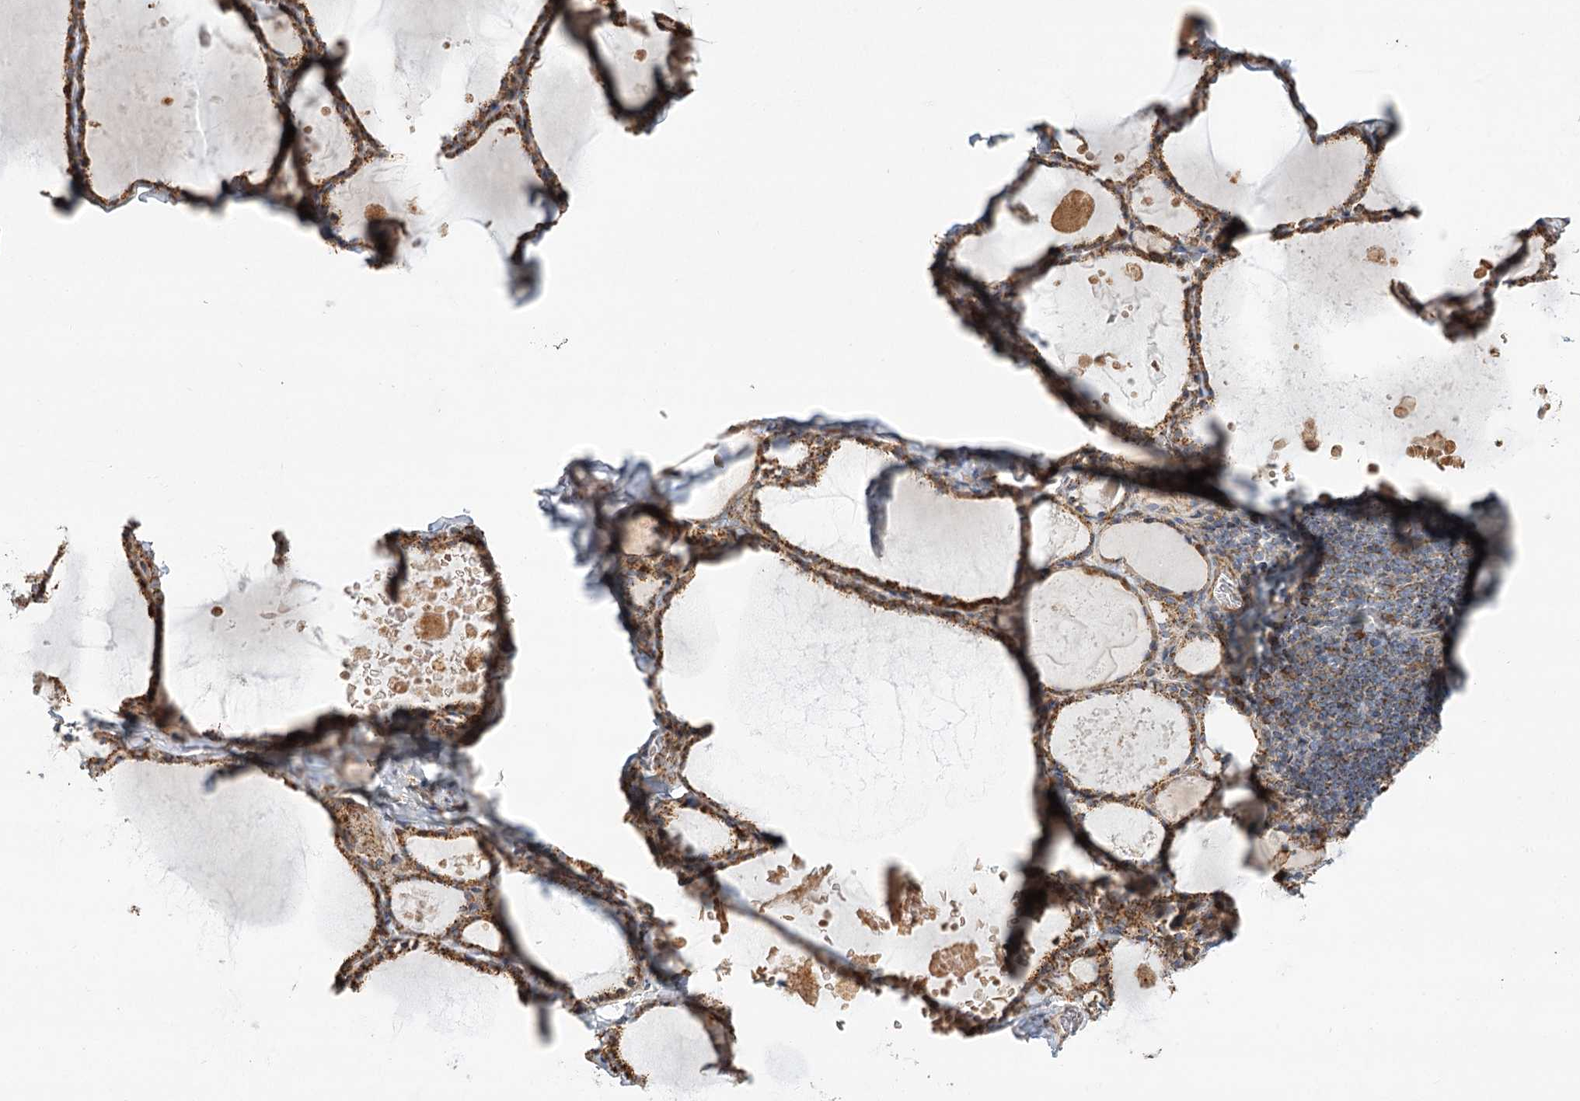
{"staining": {"intensity": "moderate", "quantity": ">75%", "location": "cytoplasmic/membranous"}, "tissue": "thyroid gland", "cell_type": "Glandular cells", "image_type": "normal", "snomed": [{"axis": "morphology", "description": "Normal tissue, NOS"}, {"axis": "topography", "description": "Thyroid gland"}], "caption": "This is a micrograph of immunohistochemistry staining of normal thyroid gland, which shows moderate staining in the cytoplasmic/membranous of glandular cells.", "gene": "ZFYVE16", "patient": {"sex": "male", "age": 56}}